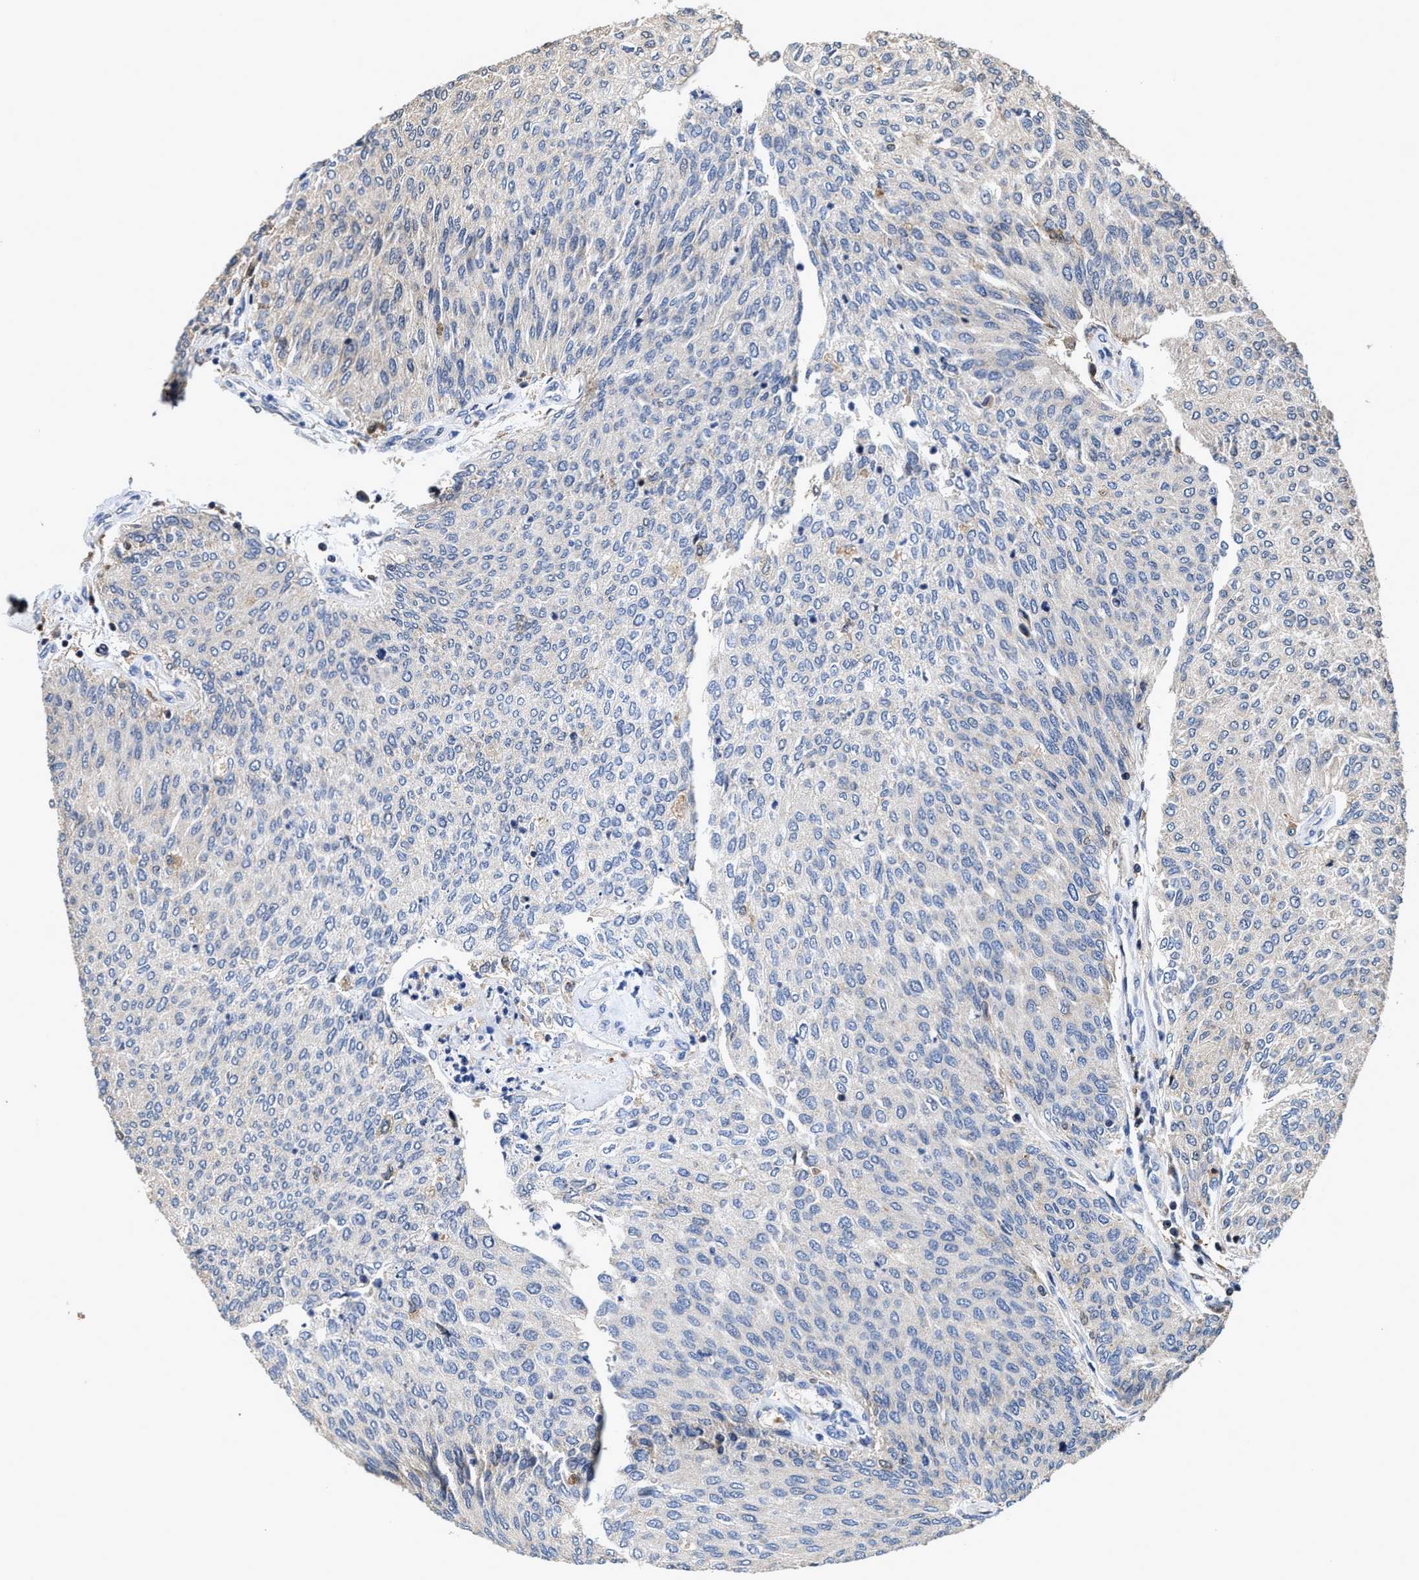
{"staining": {"intensity": "negative", "quantity": "none", "location": "none"}, "tissue": "urothelial cancer", "cell_type": "Tumor cells", "image_type": "cancer", "snomed": [{"axis": "morphology", "description": "Urothelial carcinoma, Low grade"}, {"axis": "topography", "description": "Urinary bladder"}], "caption": "An IHC image of urothelial cancer is shown. There is no staining in tumor cells of urothelial cancer.", "gene": "RGS10", "patient": {"sex": "female", "age": 79}}